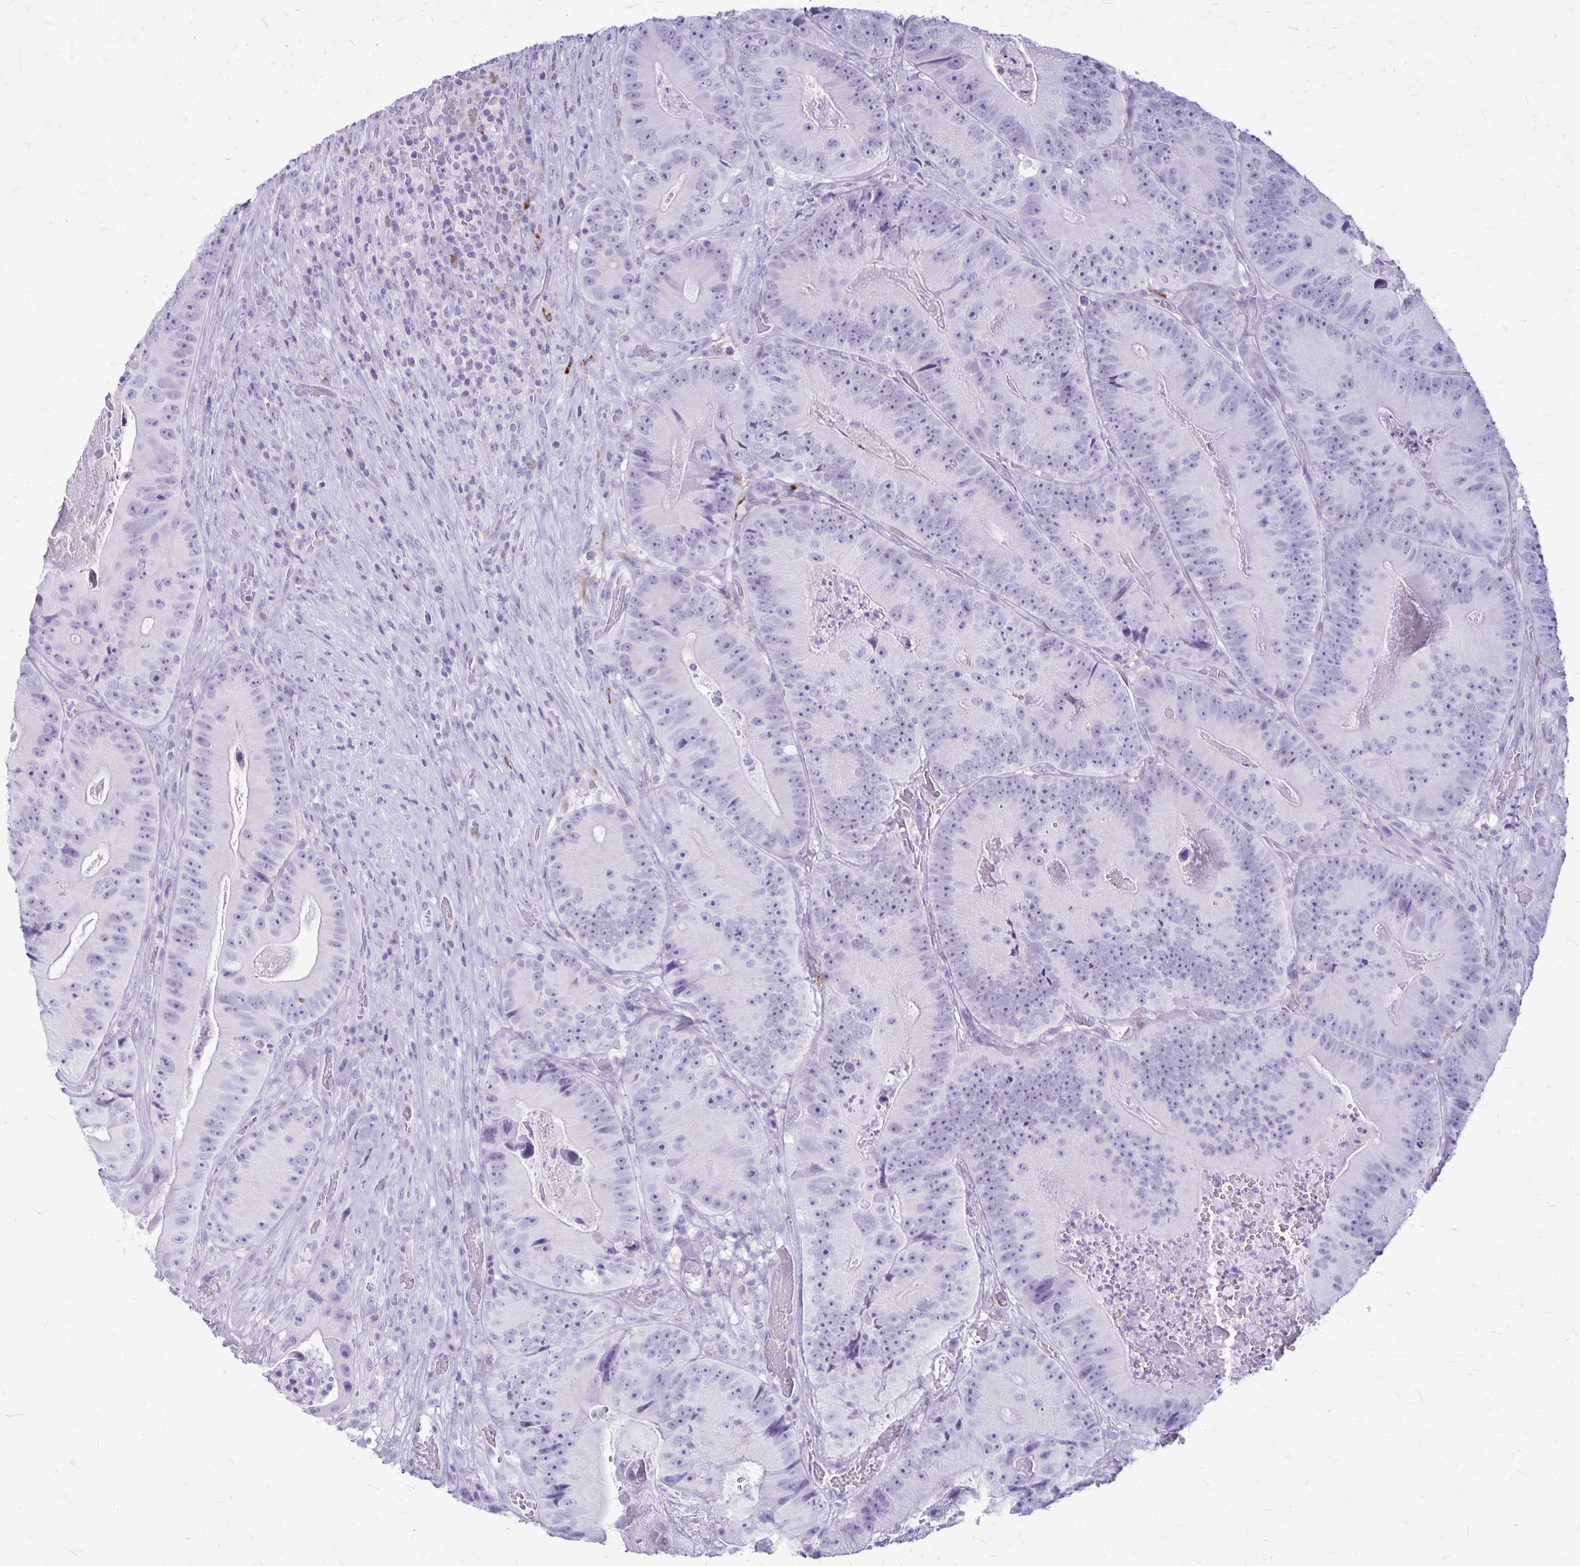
{"staining": {"intensity": "negative", "quantity": "none", "location": "none"}, "tissue": "colorectal cancer", "cell_type": "Tumor cells", "image_type": "cancer", "snomed": [{"axis": "morphology", "description": "Adenocarcinoma, NOS"}, {"axis": "topography", "description": "Colon"}], "caption": "Tumor cells show no significant protein staining in adenocarcinoma (colorectal).", "gene": "RTN1", "patient": {"sex": "female", "age": 86}}